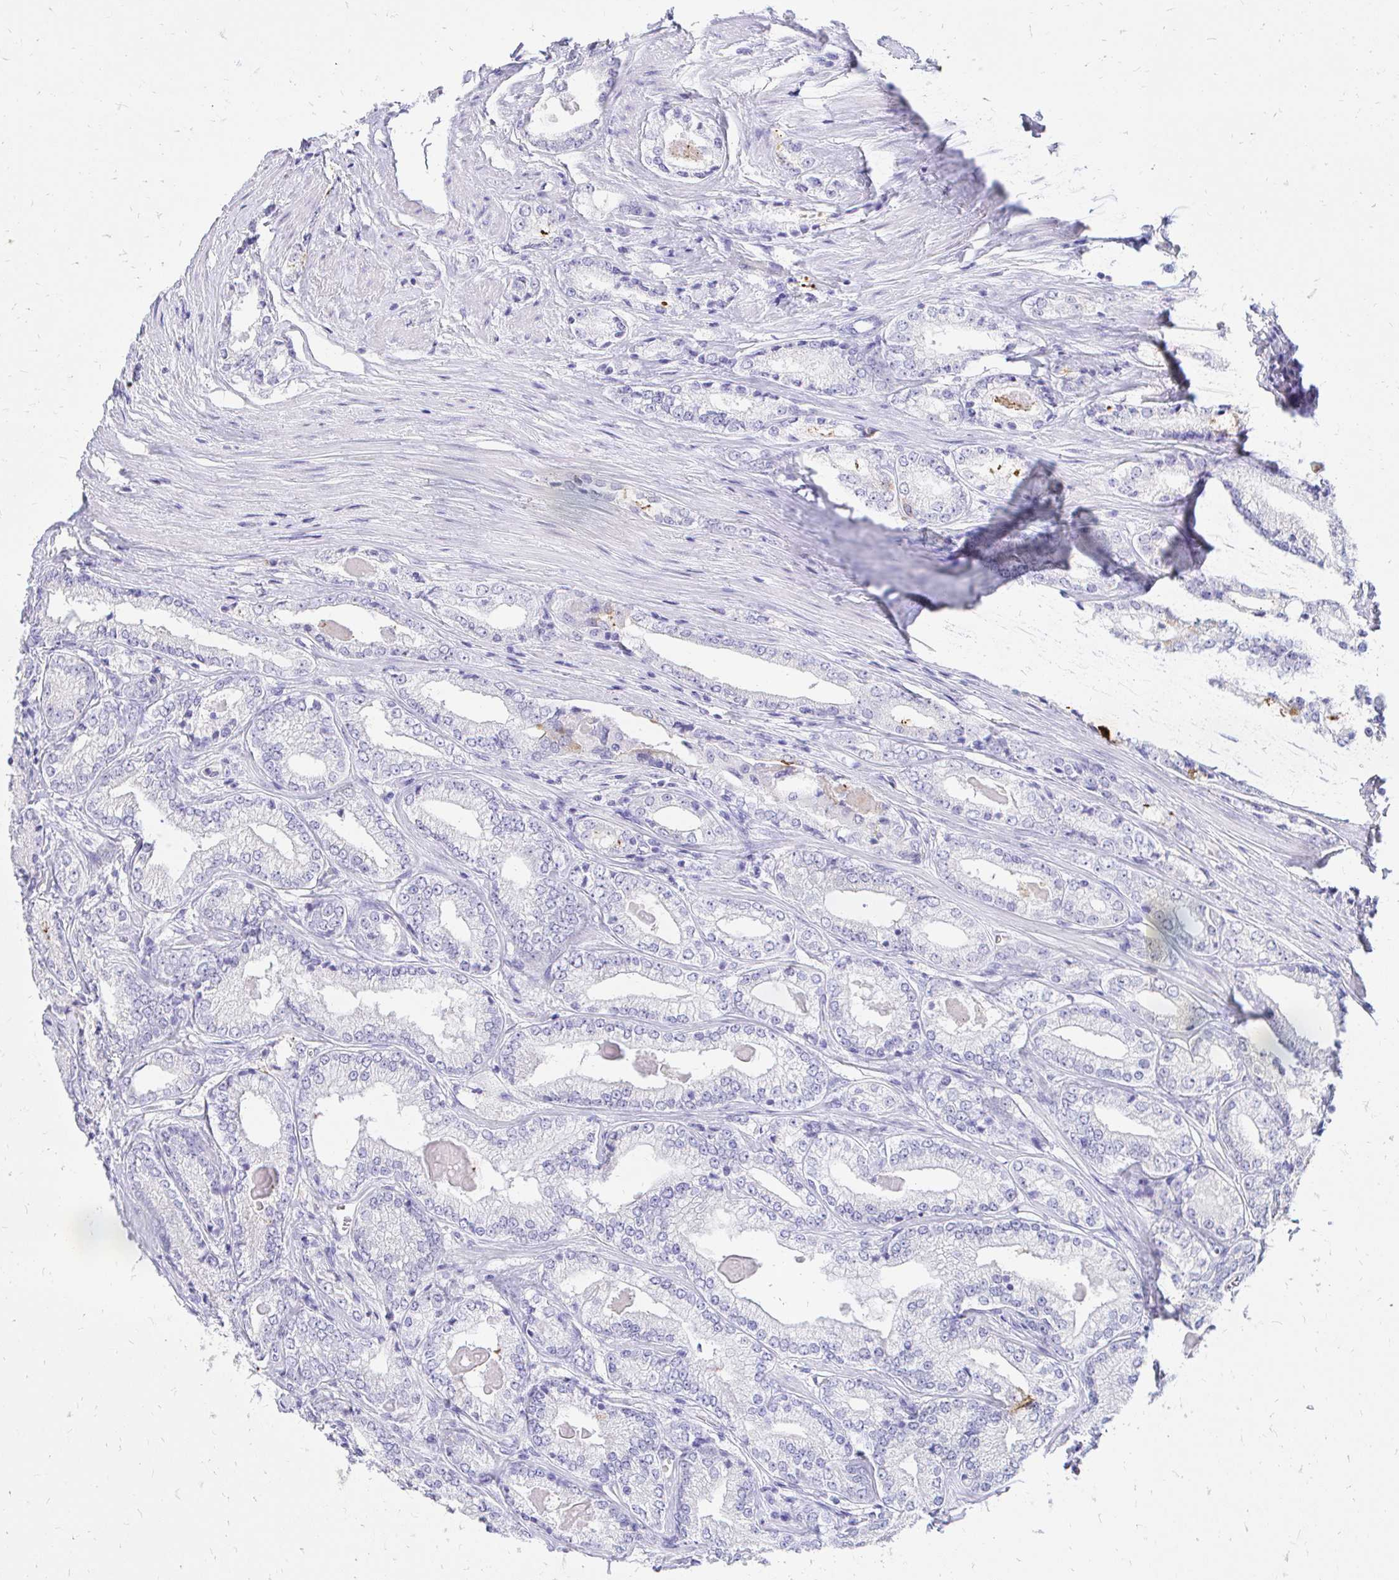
{"staining": {"intensity": "negative", "quantity": "none", "location": "none"}, "tissue": "prostate cancer", "cell_type": "Tumor cells", "image_type": "cancer", "snomed": [{"axis": "morphology", "description": "Adenocarcinoma, NOS"}, {"axis": "morphology", "description": "Adenocarcinoma, Low grade"}, {"axis": "topography", "description": "Prostate"}], "caption": "DAB (3,3'-diaminobenzidine) immunohistochemical staining of adenocarcinoma (low-grade) (prostate) exhibits no significant expression in tumor cells.", "gene": "FATE1", "patient": {"sex": "male", "age": 68}}